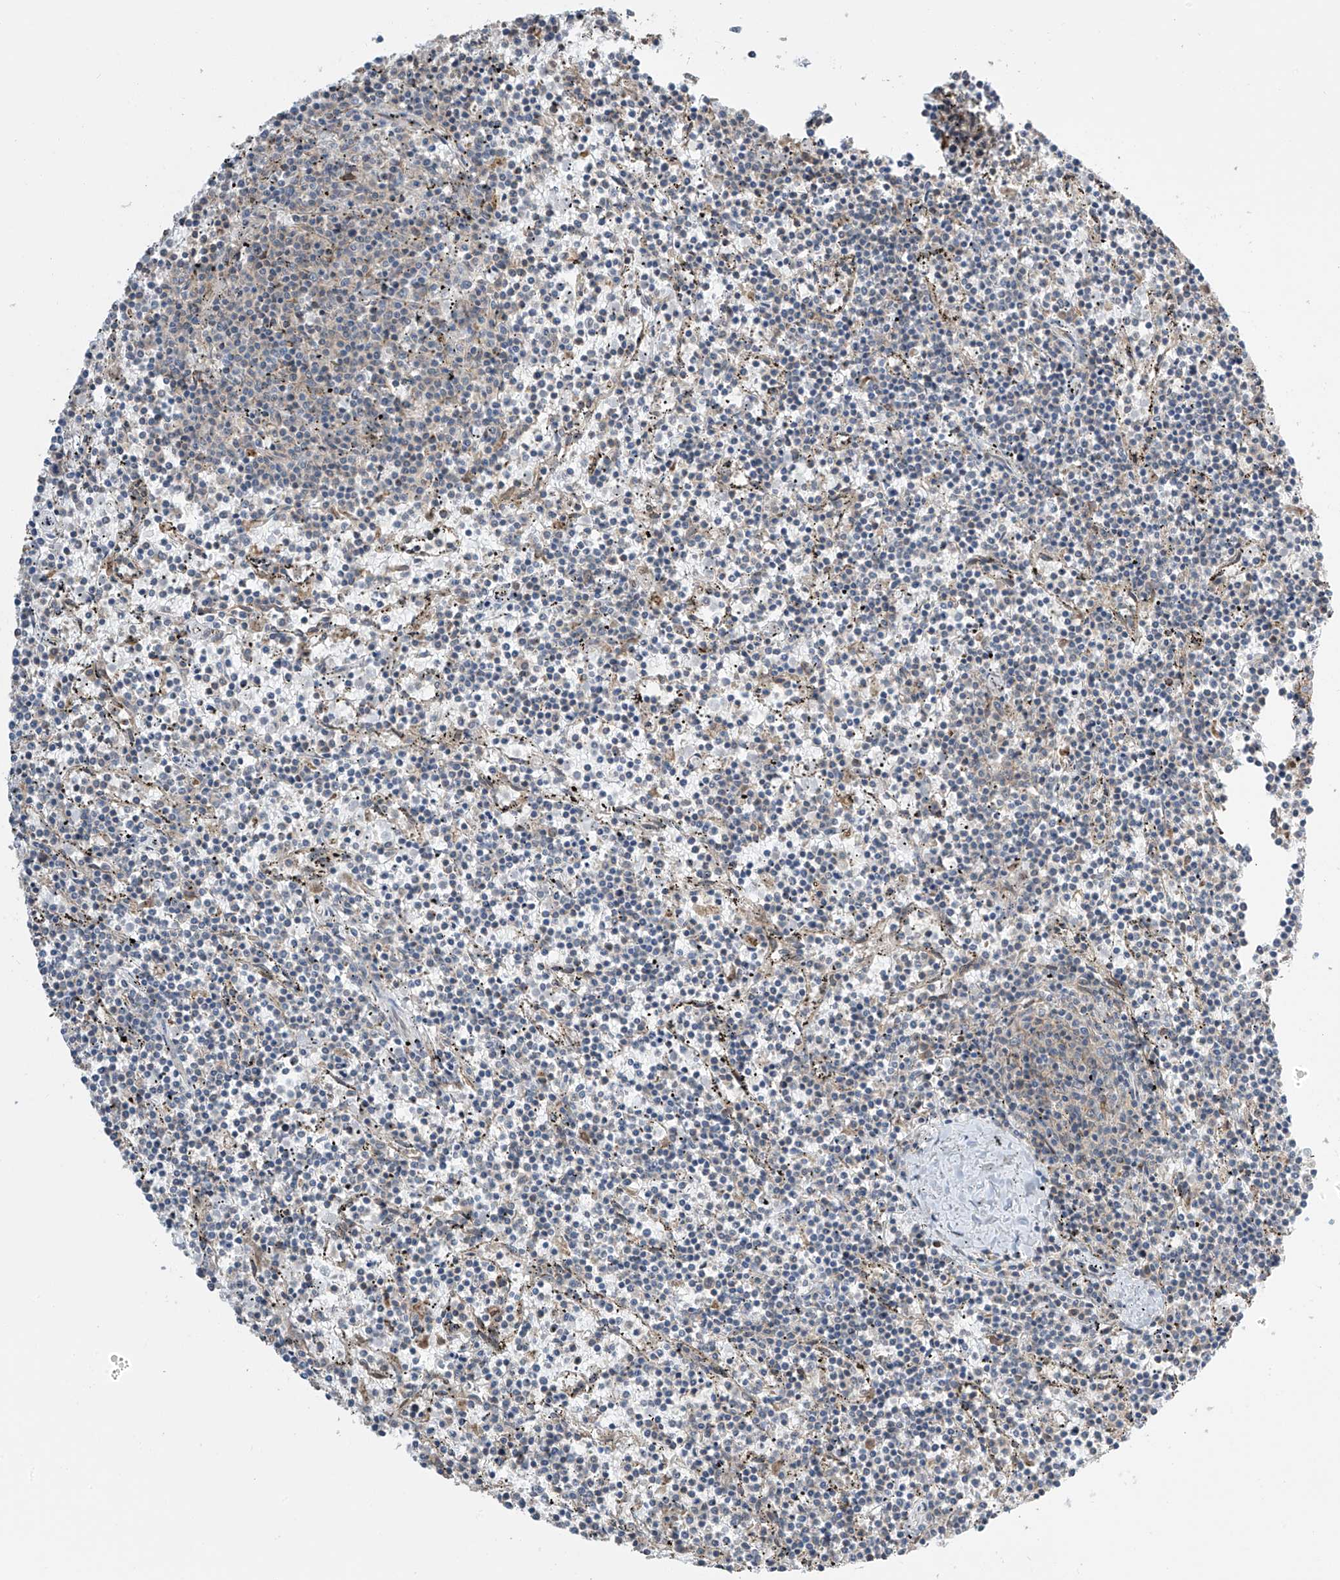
{"staining": {"intensity": "negative", "quantity": "none", "location": "none"}, "tissue": "lymphoma", "cell_type": "Tumor cells", "image_type": "cancer", "snomed": [{"axis": "morphology", "description": "Malignant lymphoma, non-Hodgkin's type, Low grade"}, {"axis": "topography", "description": "Spleen"}], "caption": "Immunohistochemistry photomicrograph of neoplastic tissue: lymphoma stained with DAB exhibits no significant protein positivity in tumor cells.", "gene": "PNPT1", "patient": {"sex": "female", "age": 50}}